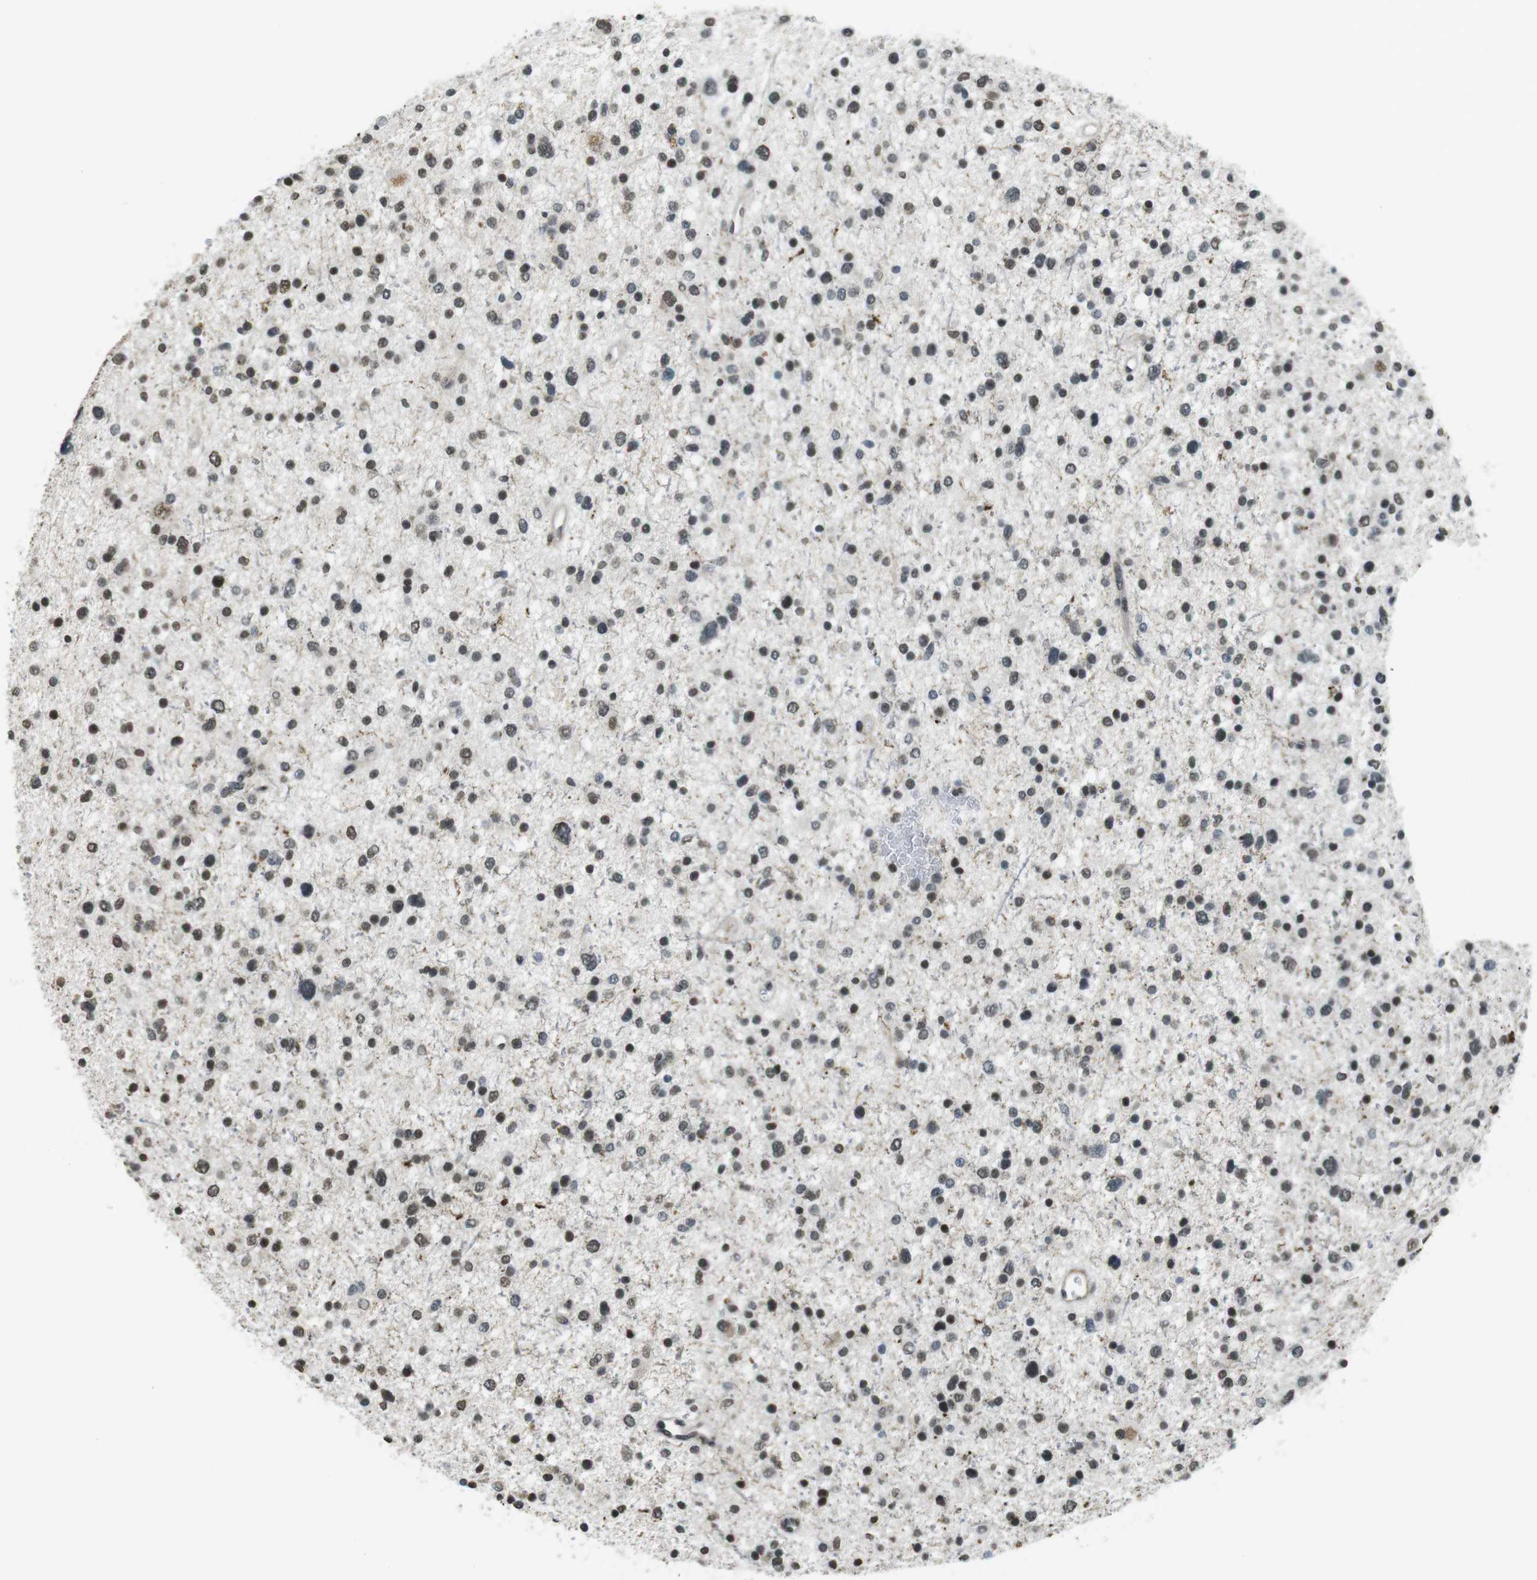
{"staining": {"intensity": "weak", "quantity": ">75%", "location": "nuclear"}, "tissue": "glioma", "cell_type": "Tumor cells", "image_type": "cancer", "snomed": [{"axis": "morphology", "description": "Glioma, malignant, Low grade"}, {"axis": "topography", "description": "Brain"}], "caption": "A high-resolution image shows IHC staining of low-grade glioma (malignant), which demonstrates weak nuclear expression in about >75% of tumor cells.", "gene": "USP7", "patient": {"sex": "female", "age": 37}}